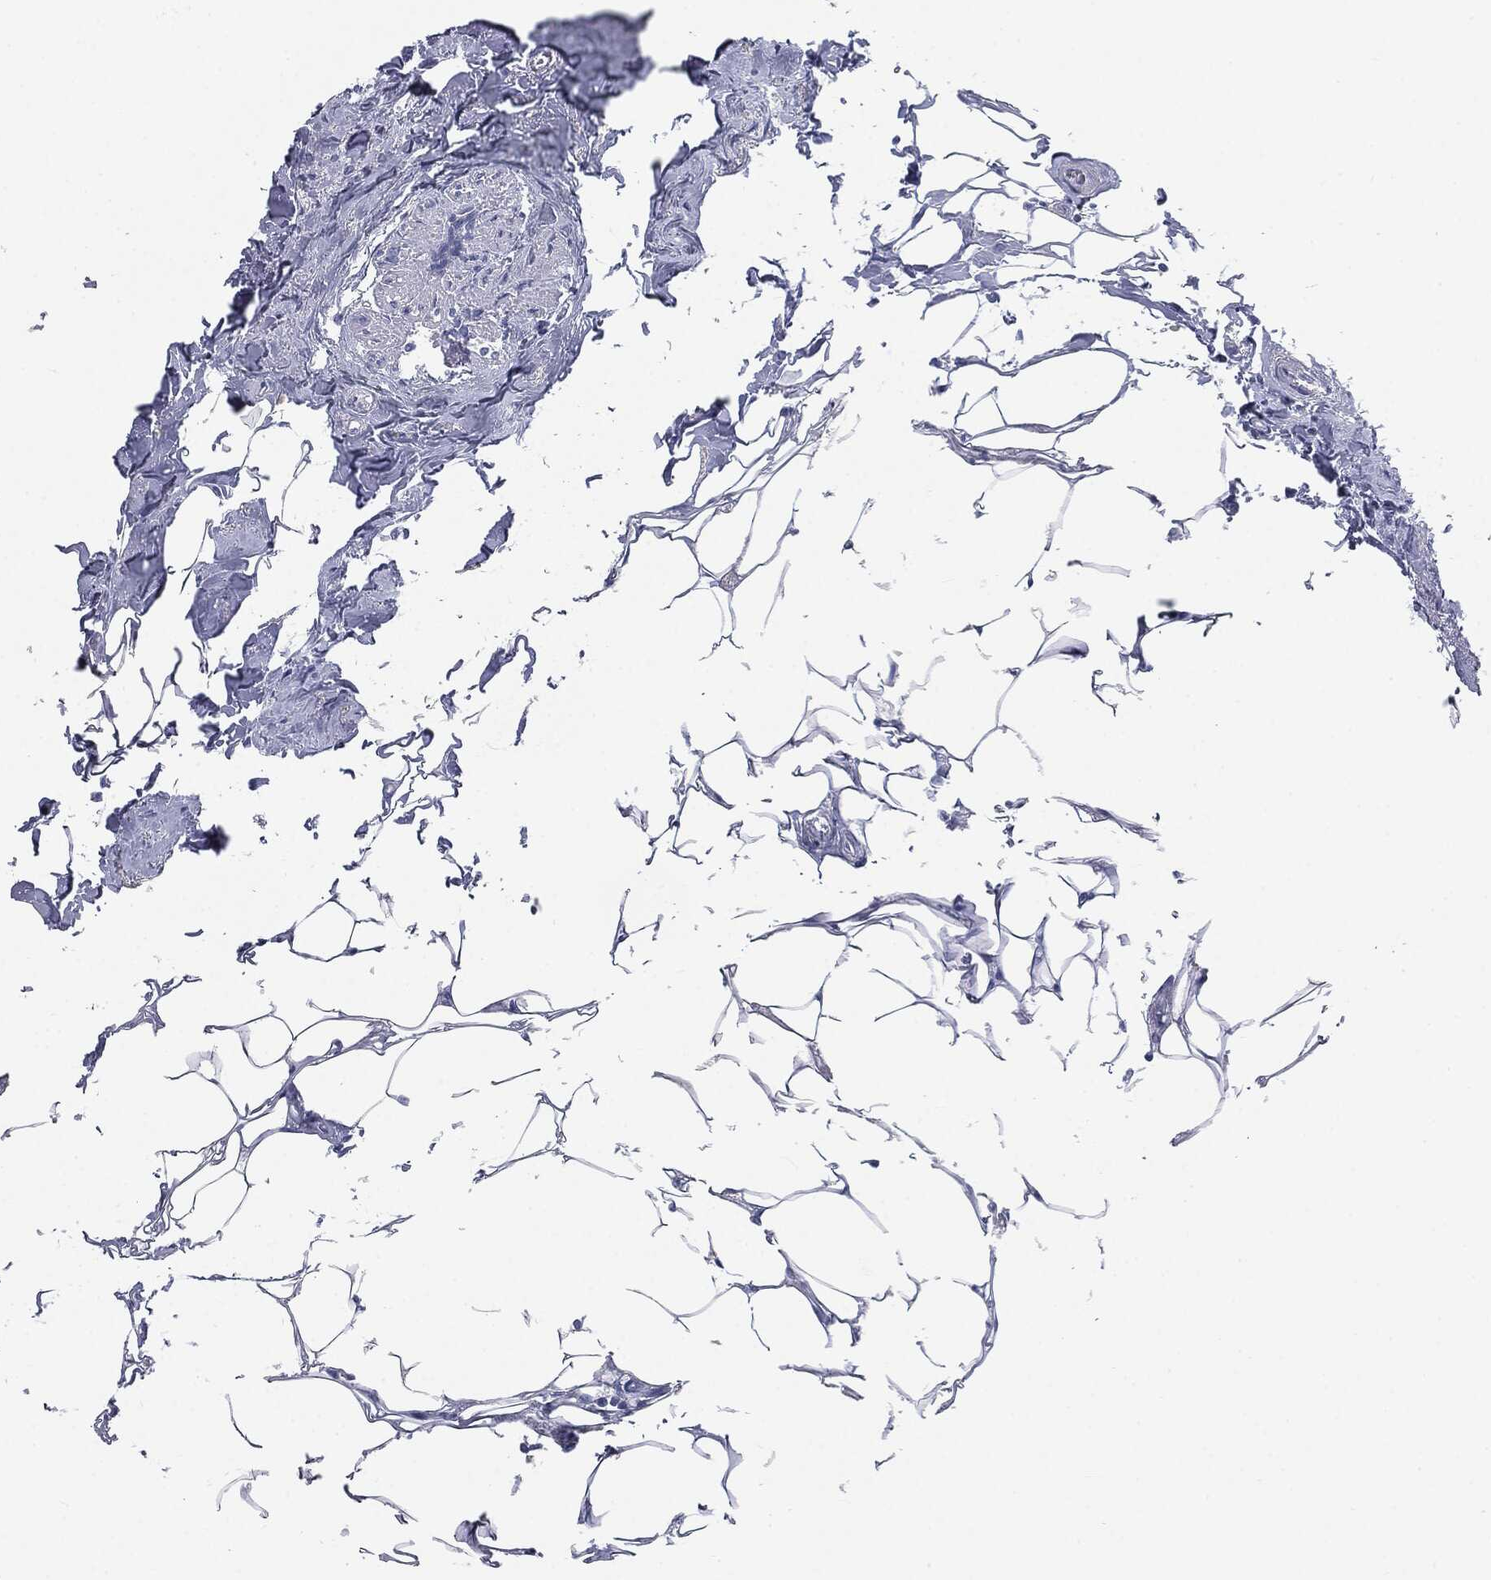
{"staining": {"intensity": "negative", "quantity": "none", "location": "none"}, "tissue": "breast cancer", "cell_type": "Tumor cells", "image_type": "cancer", "snomed": [{"axis": "morphology", "description": "Duct carcinoma"}, {"axis": "topography", "description": "Breast"}], "caption": "DAB immunohistochemical staining of human invasive ductal carcinoma (breast) exhibits no significant staining in tumor cells.", "gene": "CUZD1", "patient": {"sex": "female", "age": 83}}